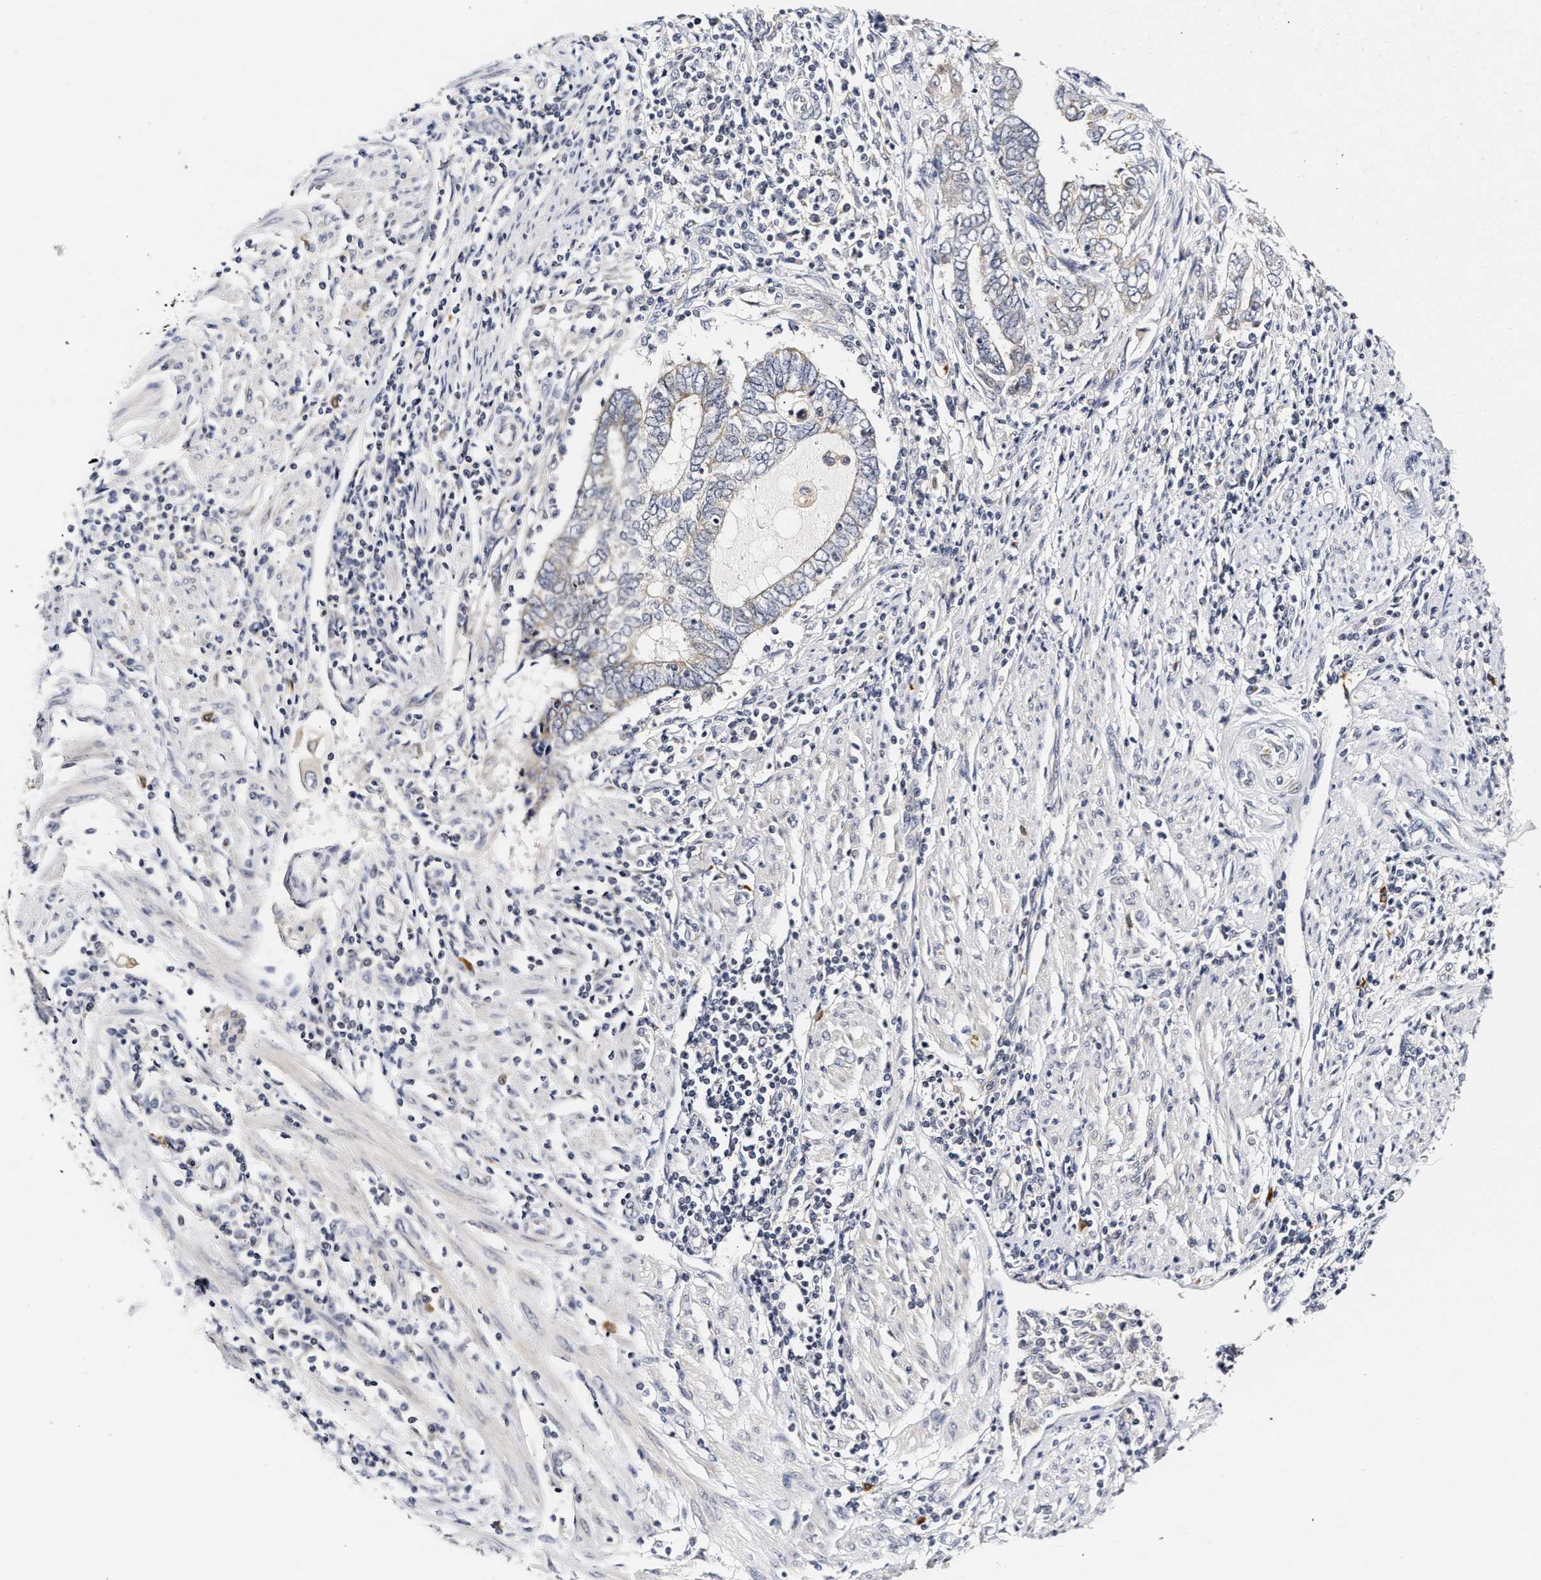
{"staining": {"intensity": "negative", "quantity": "none", "location": "none"}, "tissue": "endometrial cancer", "cell_type": "Tumor cells", "image_type": "cancer", "snomed": [{"axis": "morphology", "description": "Adenocarcinoma, NOS"}, {"axis": "topography", "description": "Uterus"}, {"axis": "topography", "description": "Endometrium"}], "caption": "There is no significant positivity in tumor cells of adenocarcinoma (endometrial). The staining is performed using DAB (3,3'-diaminobenzidine) brown chromogen with nuclei counter-stained in using hematoxylin.", "gene": "RINT1", "patient": {"sex": "female", "age": 70}}